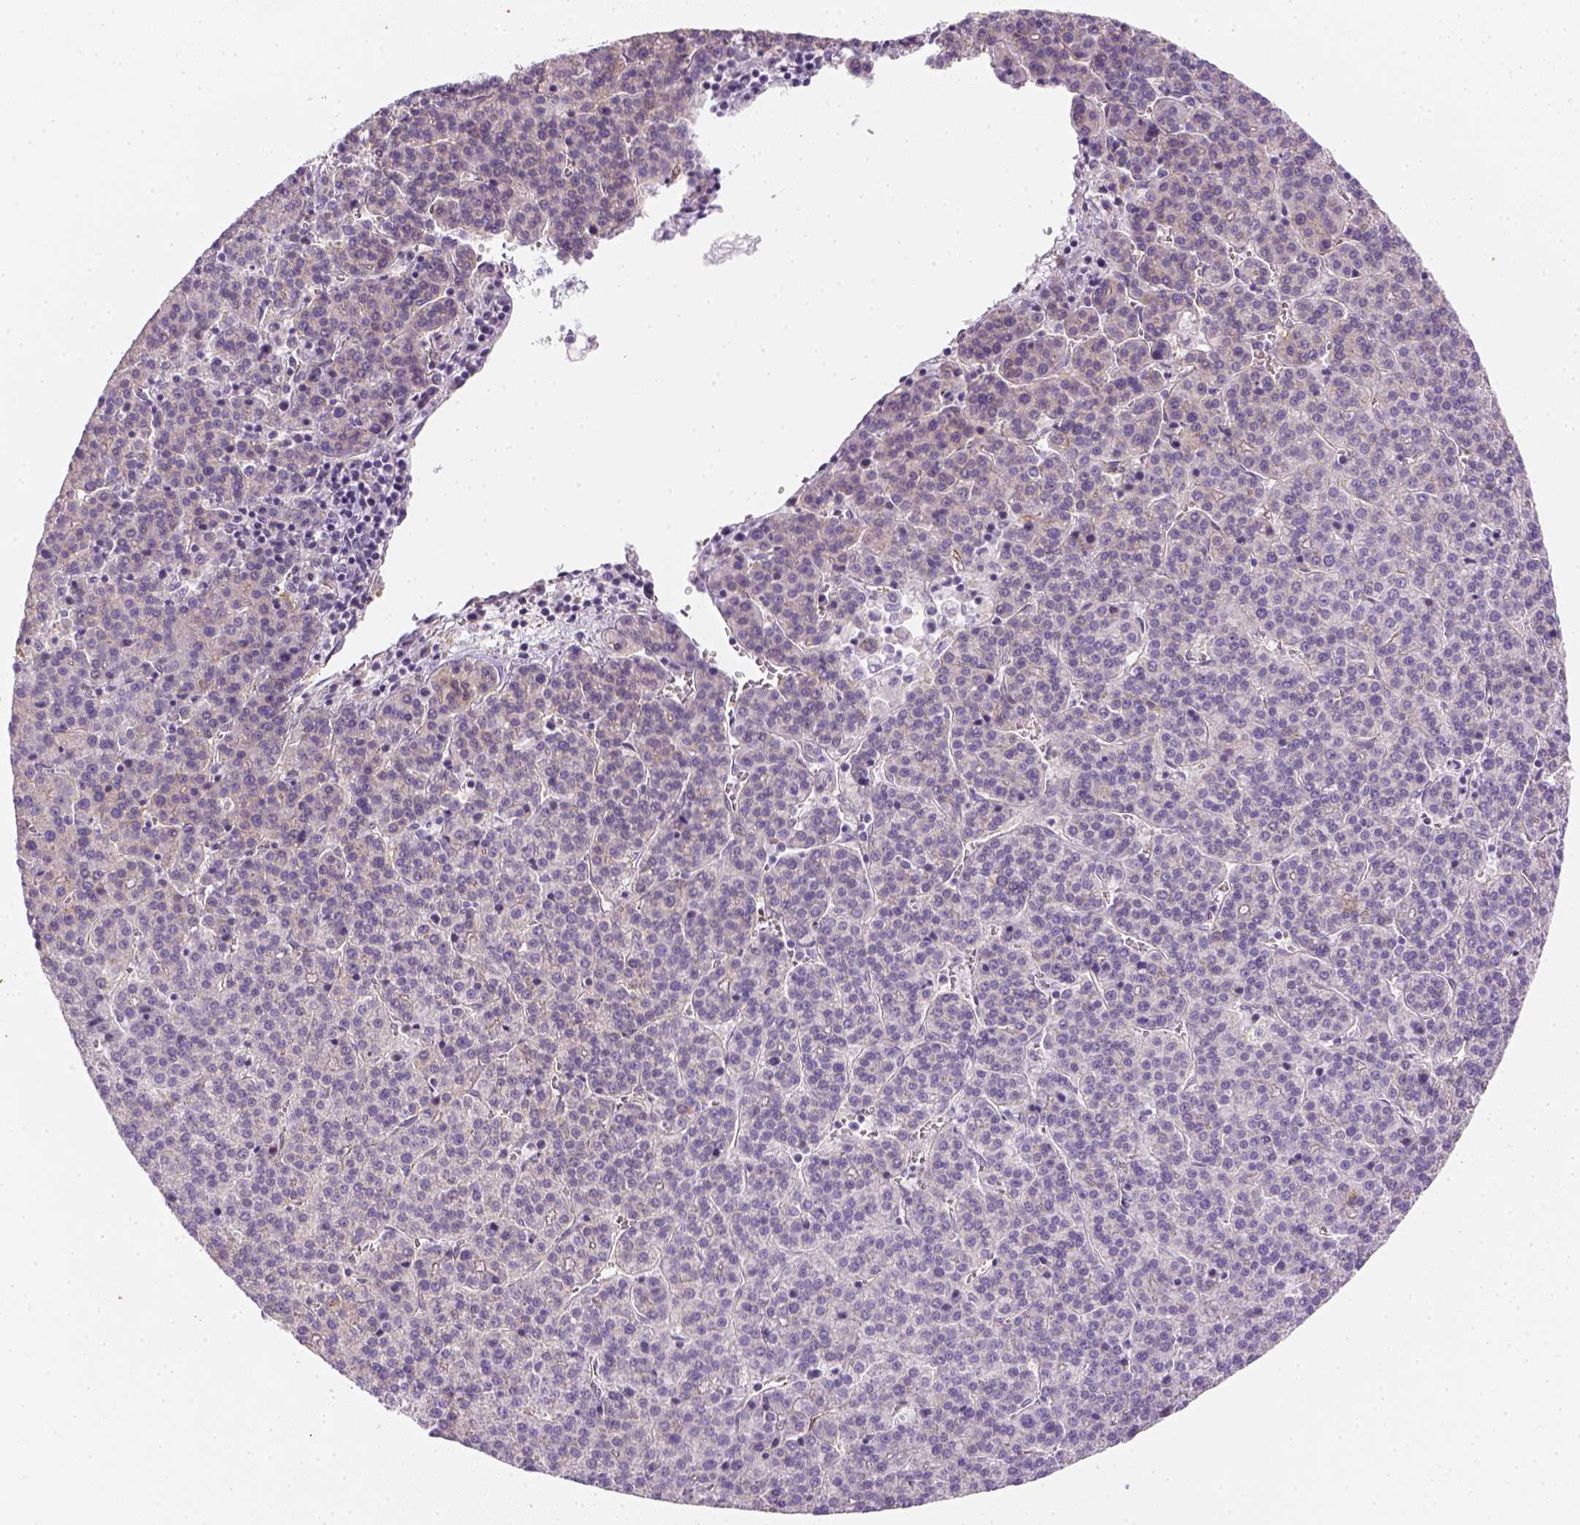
{"staining": {"intensity": "negative", "quantity": "none", "location": "none"}, "tissue": "liver cancer", "cell_type": "Tumor cells", "image_type": "cancer", "snomed": [{"axis": "morphology", "description": "Carcinoma, Hepatocellular, NOS"}, {"axis": "topography", "description": "Liver"}], "caption": "An image of human liver cancer is negative for staining in tumor cells.", "gene": "CACNB1", "patient": {"sex": "female", "age": 58}}